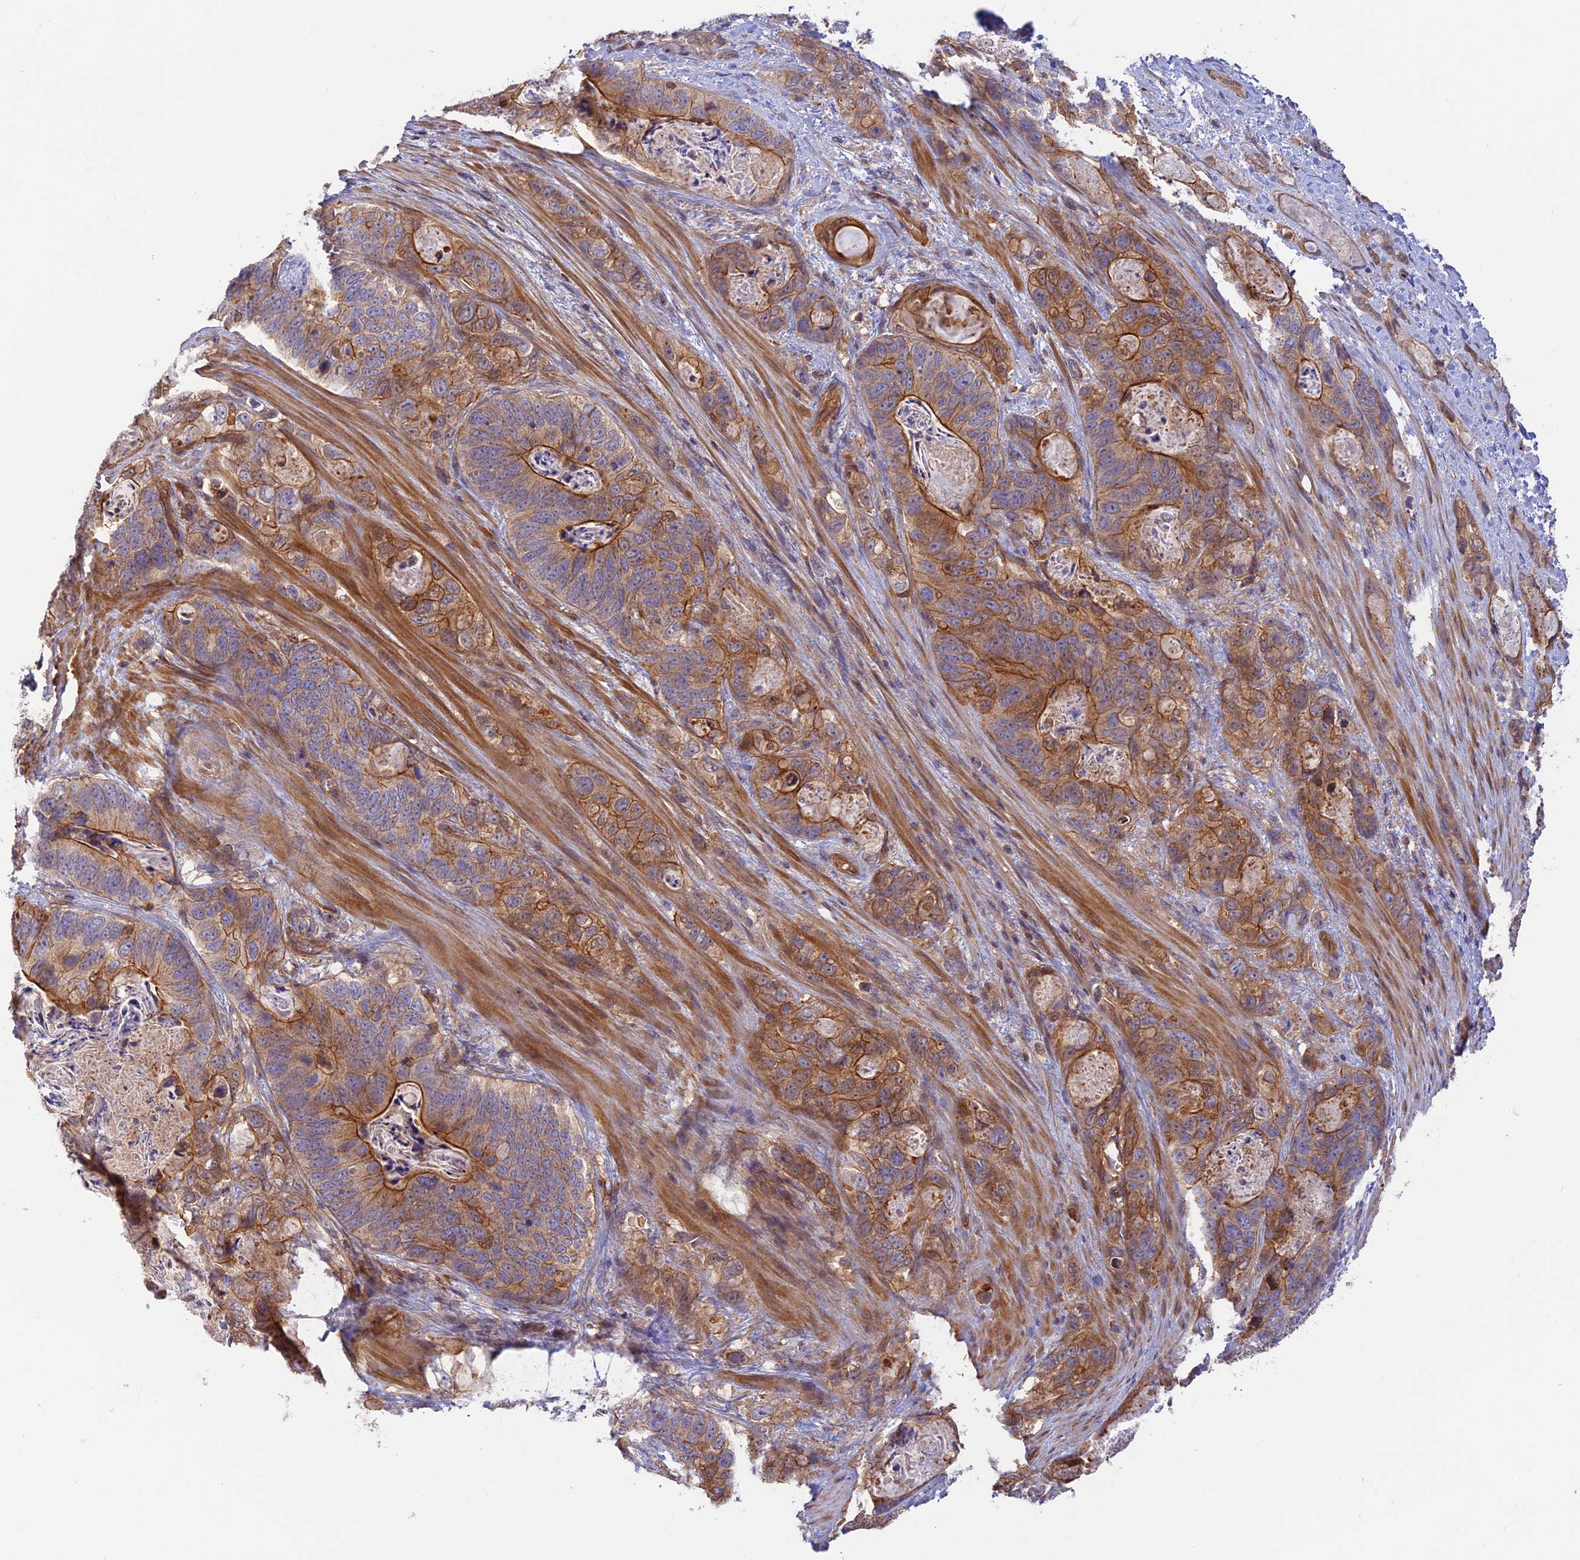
{"staining": {"intensity": "moderate", "quantity": ">75%", "location": "cytoplasmic/membranous"}, "tissue": "stomach cancer", "cell_type": "Tumor cells", "image_type": "cancer", "snomed": [{"axis": "morphology", "description": "Normal tissue, NOS"}, {"axis": "morphology", "description": "Adenocarcinoma, NOS"}, {"axis": "topography", "description": "Stomach"}], "caption": "Stomach adenocarcinoma stained with a brown dye shows moderate cytoplasmic/membranous positive expression in approximately >75% of tumor cells.", "gene": "PPP1R12C", "patient": {"sex": "female", "age": 89}}